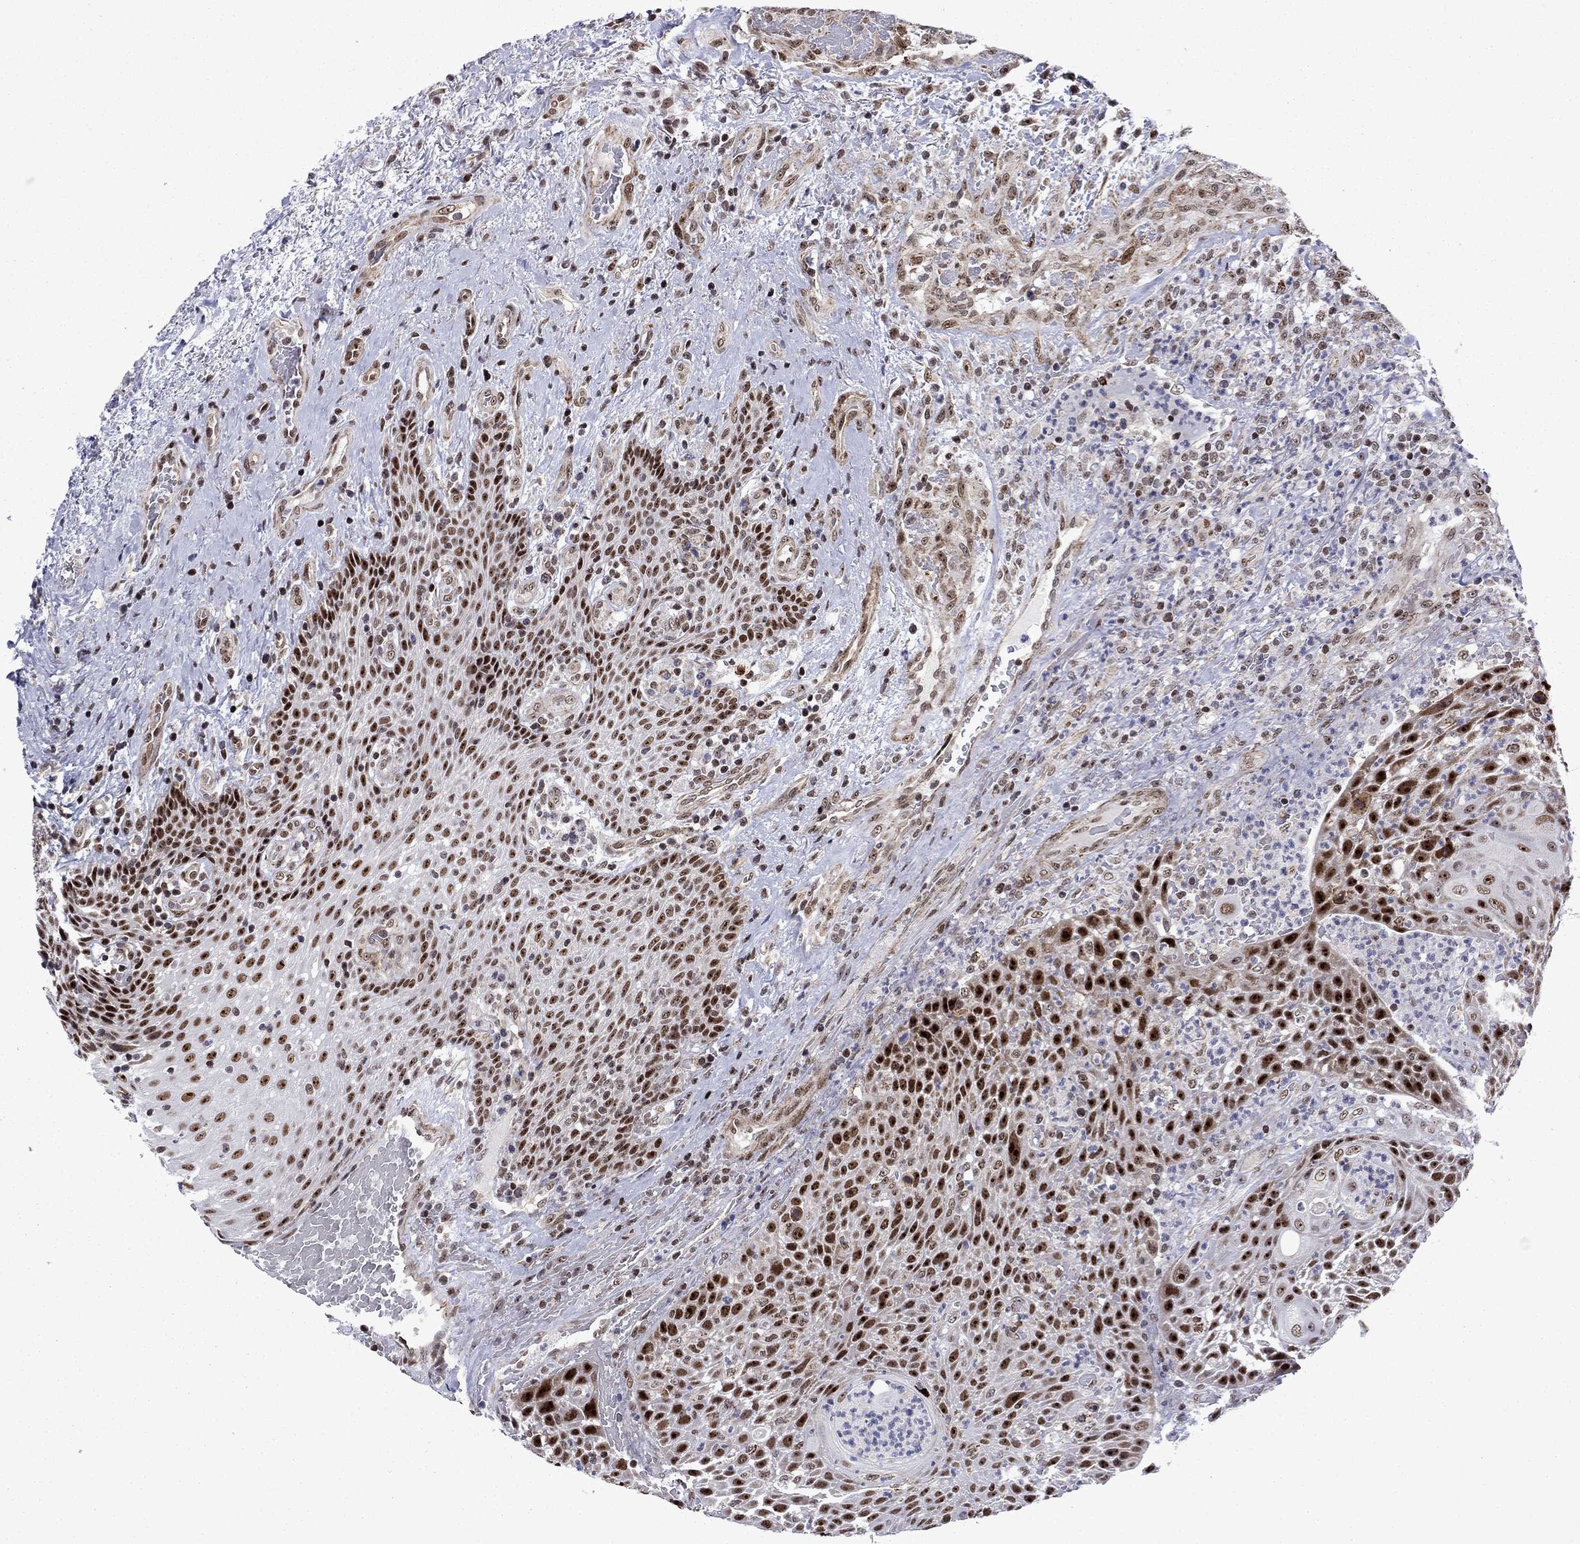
{"staining": {"intensity": "strong", "quantity": ">75%", "location": "nuclear"}, "tissue": "head and neck cancer", "cell_type": "Tumor cells", "image_type": "cancer", "snomed": [{"axis": "morphology", "description": "Squamous cell carcinoma, NOS"}, {"axis": "topography", "description": "Head-Neck"}], "caption": "A photomicrograph of human head and neck squamous cell carcinoma stained for a protein reveals strong nuclear brown staining in tumor cells.", "gene": "SURF2", "patient": {"sex": "male", "age": 69}}